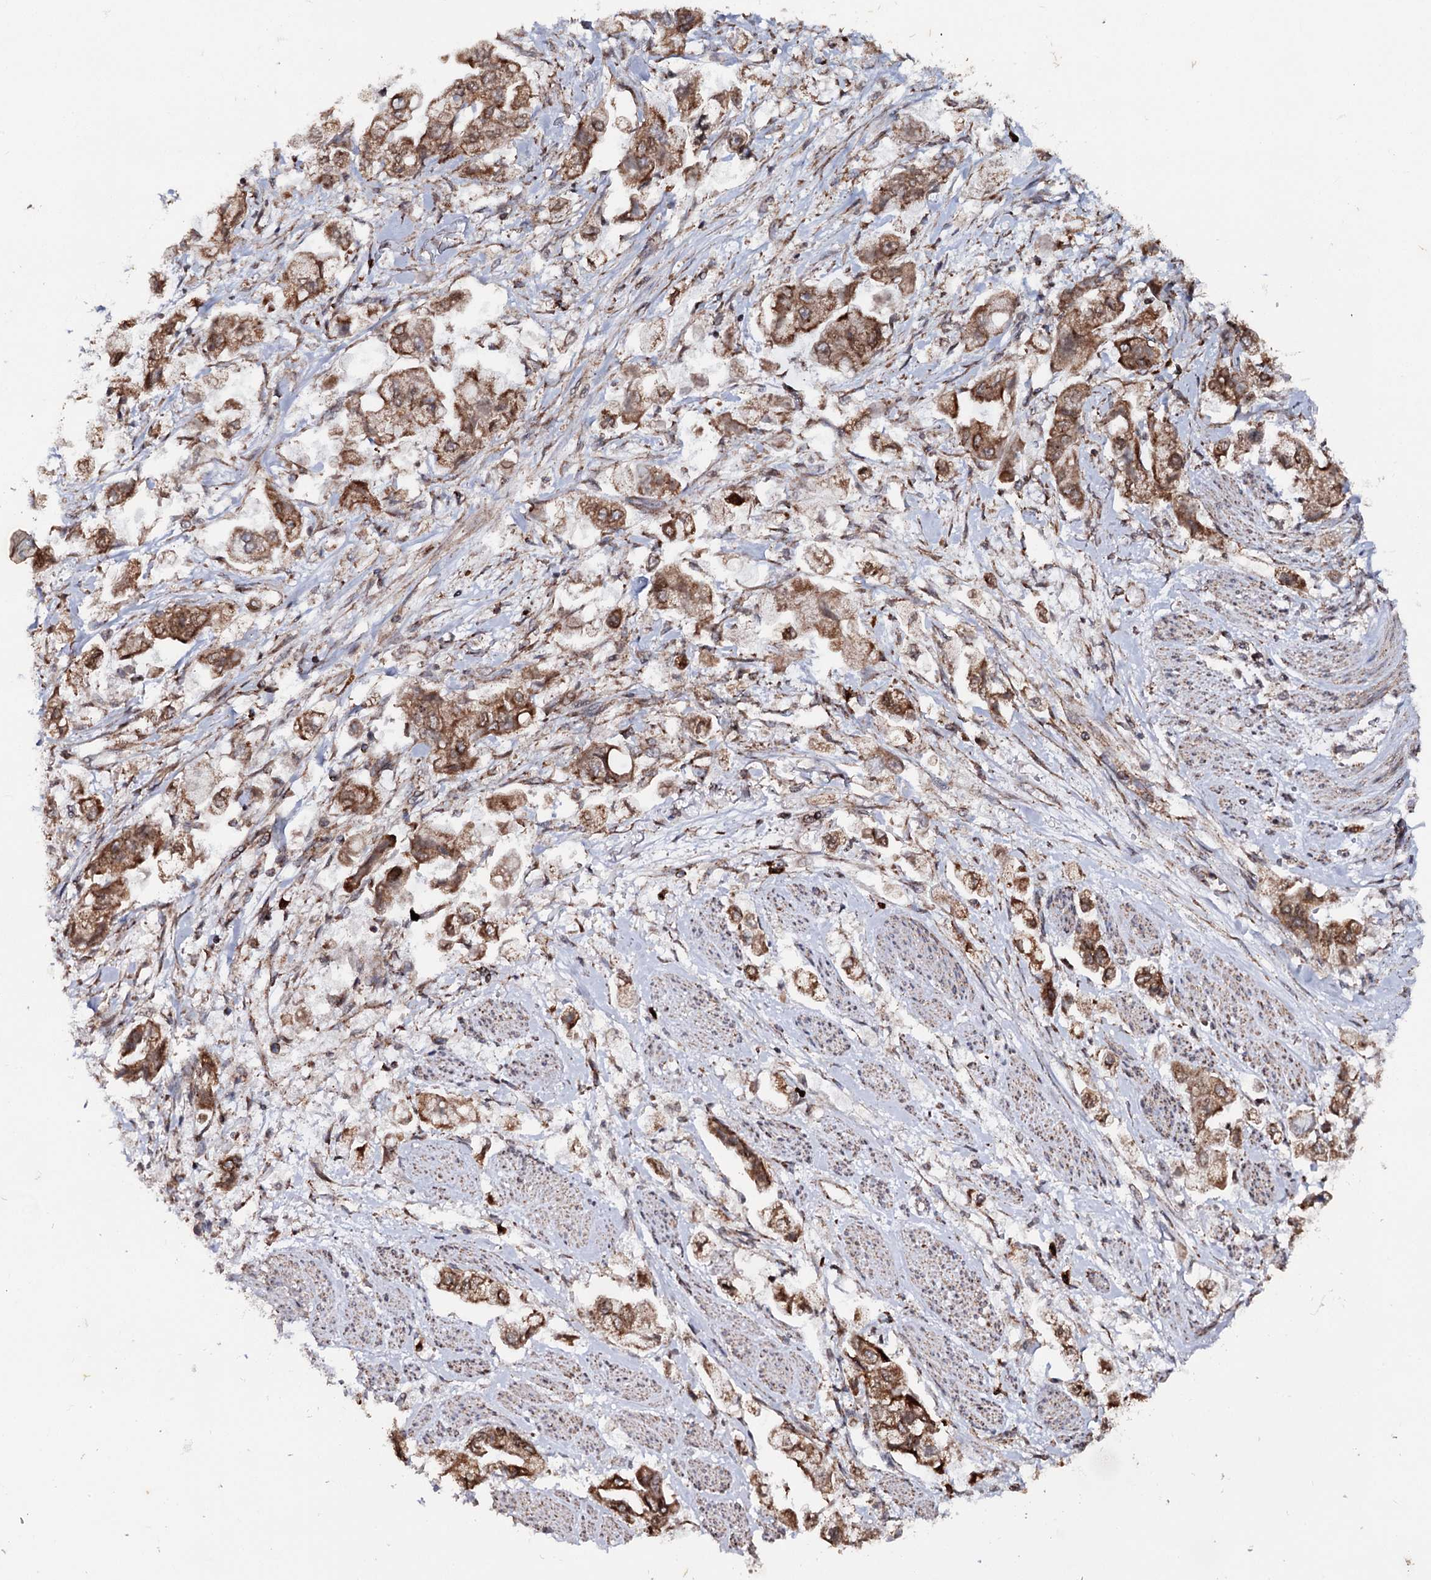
{"staining": {"intensity": "moderate", "quantity": ">75%", "location": "cytoplasmic/membranous"}, "tissue": "stomach cancer", "cell_type": "Tumor cells", "image_type": "cancer", "snomed": [{"axis": "morphology", "description": "Adenocarcinoma, NOS"}, {"axis": "topography", "description": "Stomach"}], "caption": "Adenocarcinoma (stomach) stained with immunohistochemistry (IHC) shows moderate cytoplasmic/membranous expression in approximately >75% of tumor cells. (Brightfield microscopy of DAB IHC at high magnification).", "gene": "FGFR1OP2", "patient": {"sex": "male", "age": 62}}